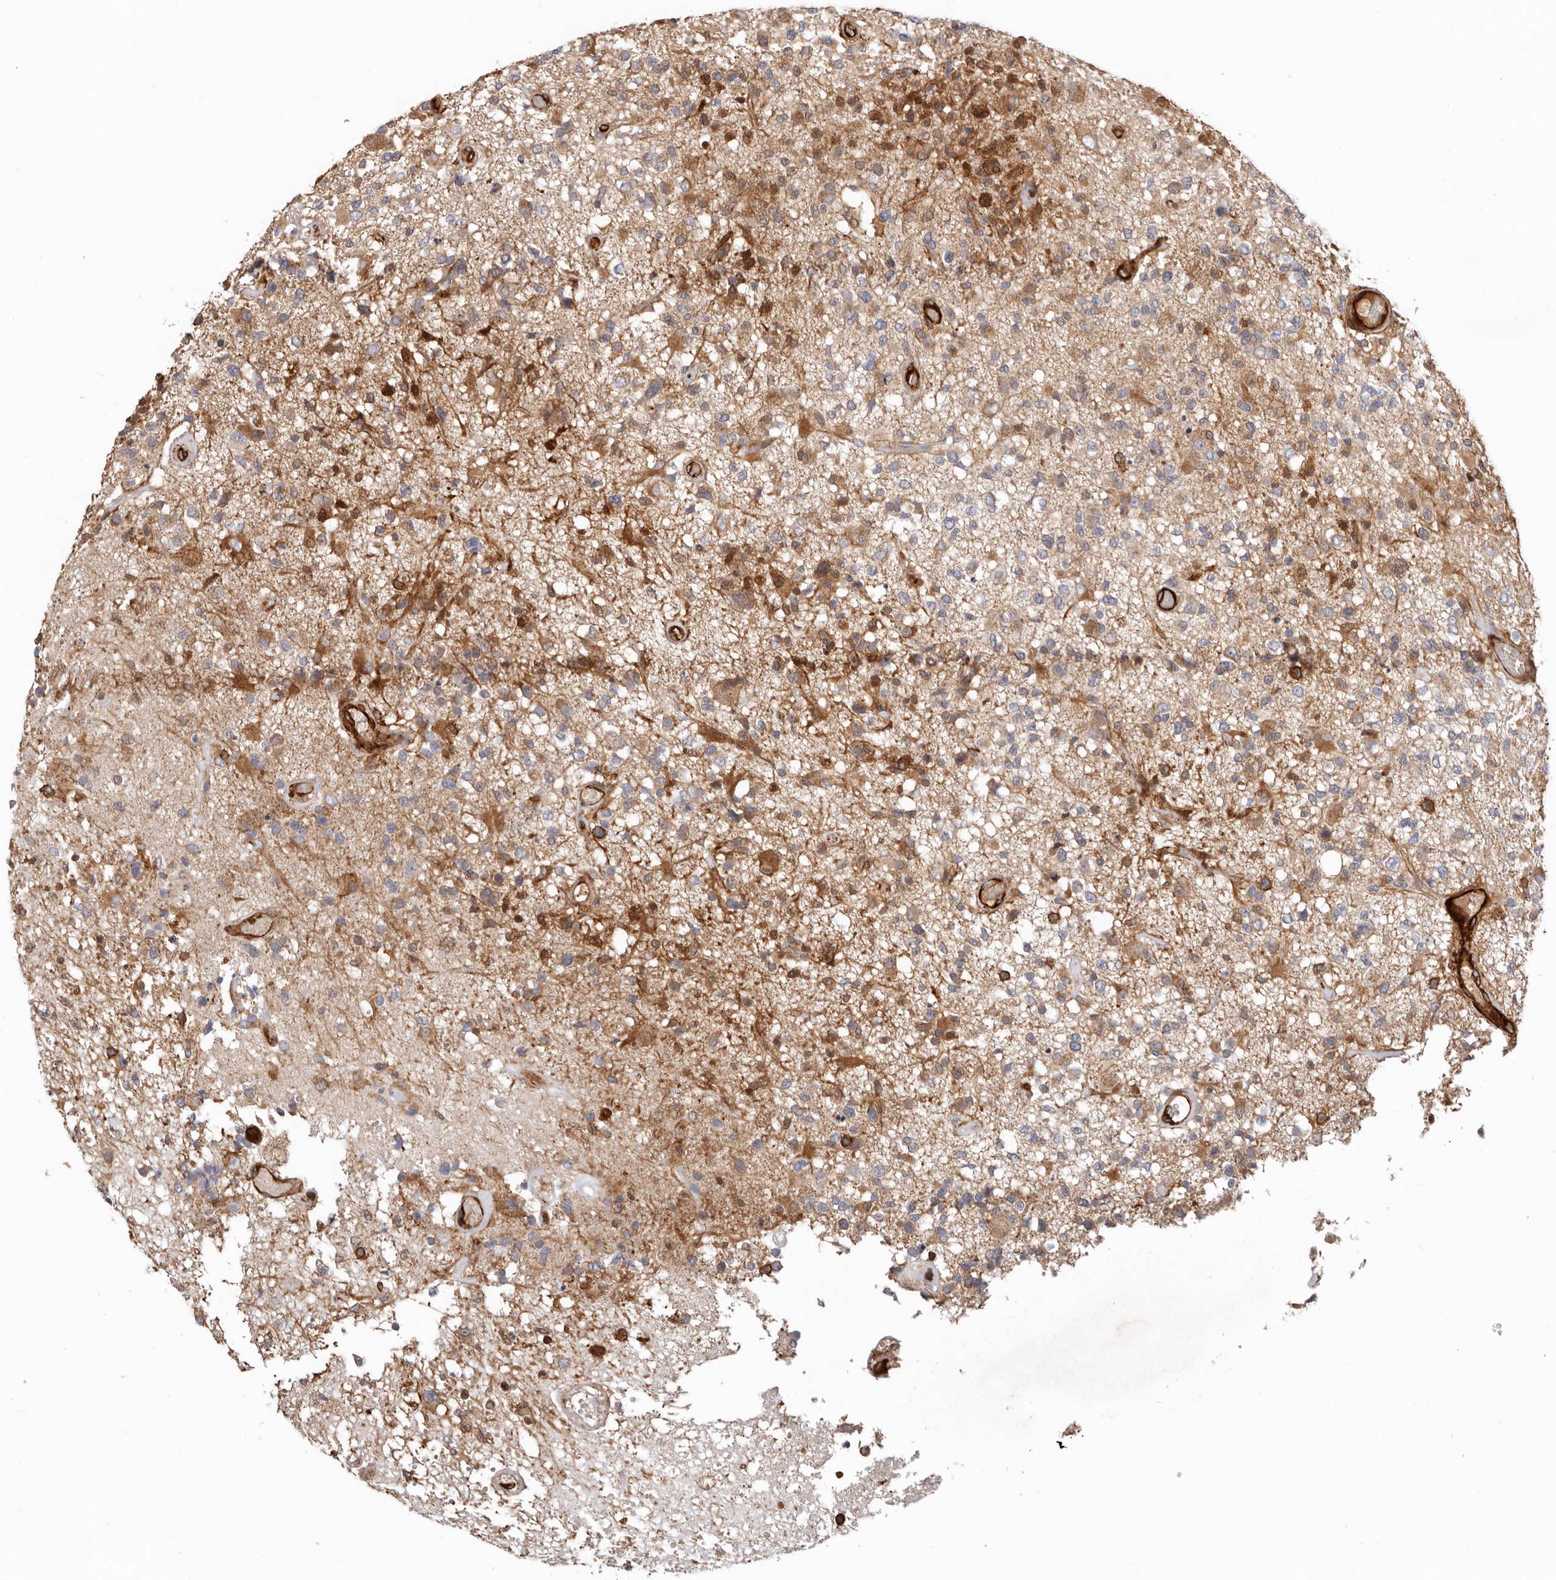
{"staining": {"intensity": "moderate", "quantity": "<25%", "location": "cytoplasmic/membranous"}, "tissue": "glioma", "cell_type": "Tumor cells", "image_type": "cancer", "snomed": [{"axis": "morphology", "description": "Glioma, malignant, High grade"}, {"axis": "morphology", "description": "Glioblastoma, NOS"}, {"axis": "topography", "description": "Brain"}], "caption": "Malignant high-grade glioma stained with a brown dye shows moderate cytoplasmic/membranous positive staining in about <25% of tumor cells.", "gene": "TMC7", "patient": {"sex": "male", "age": 60}}